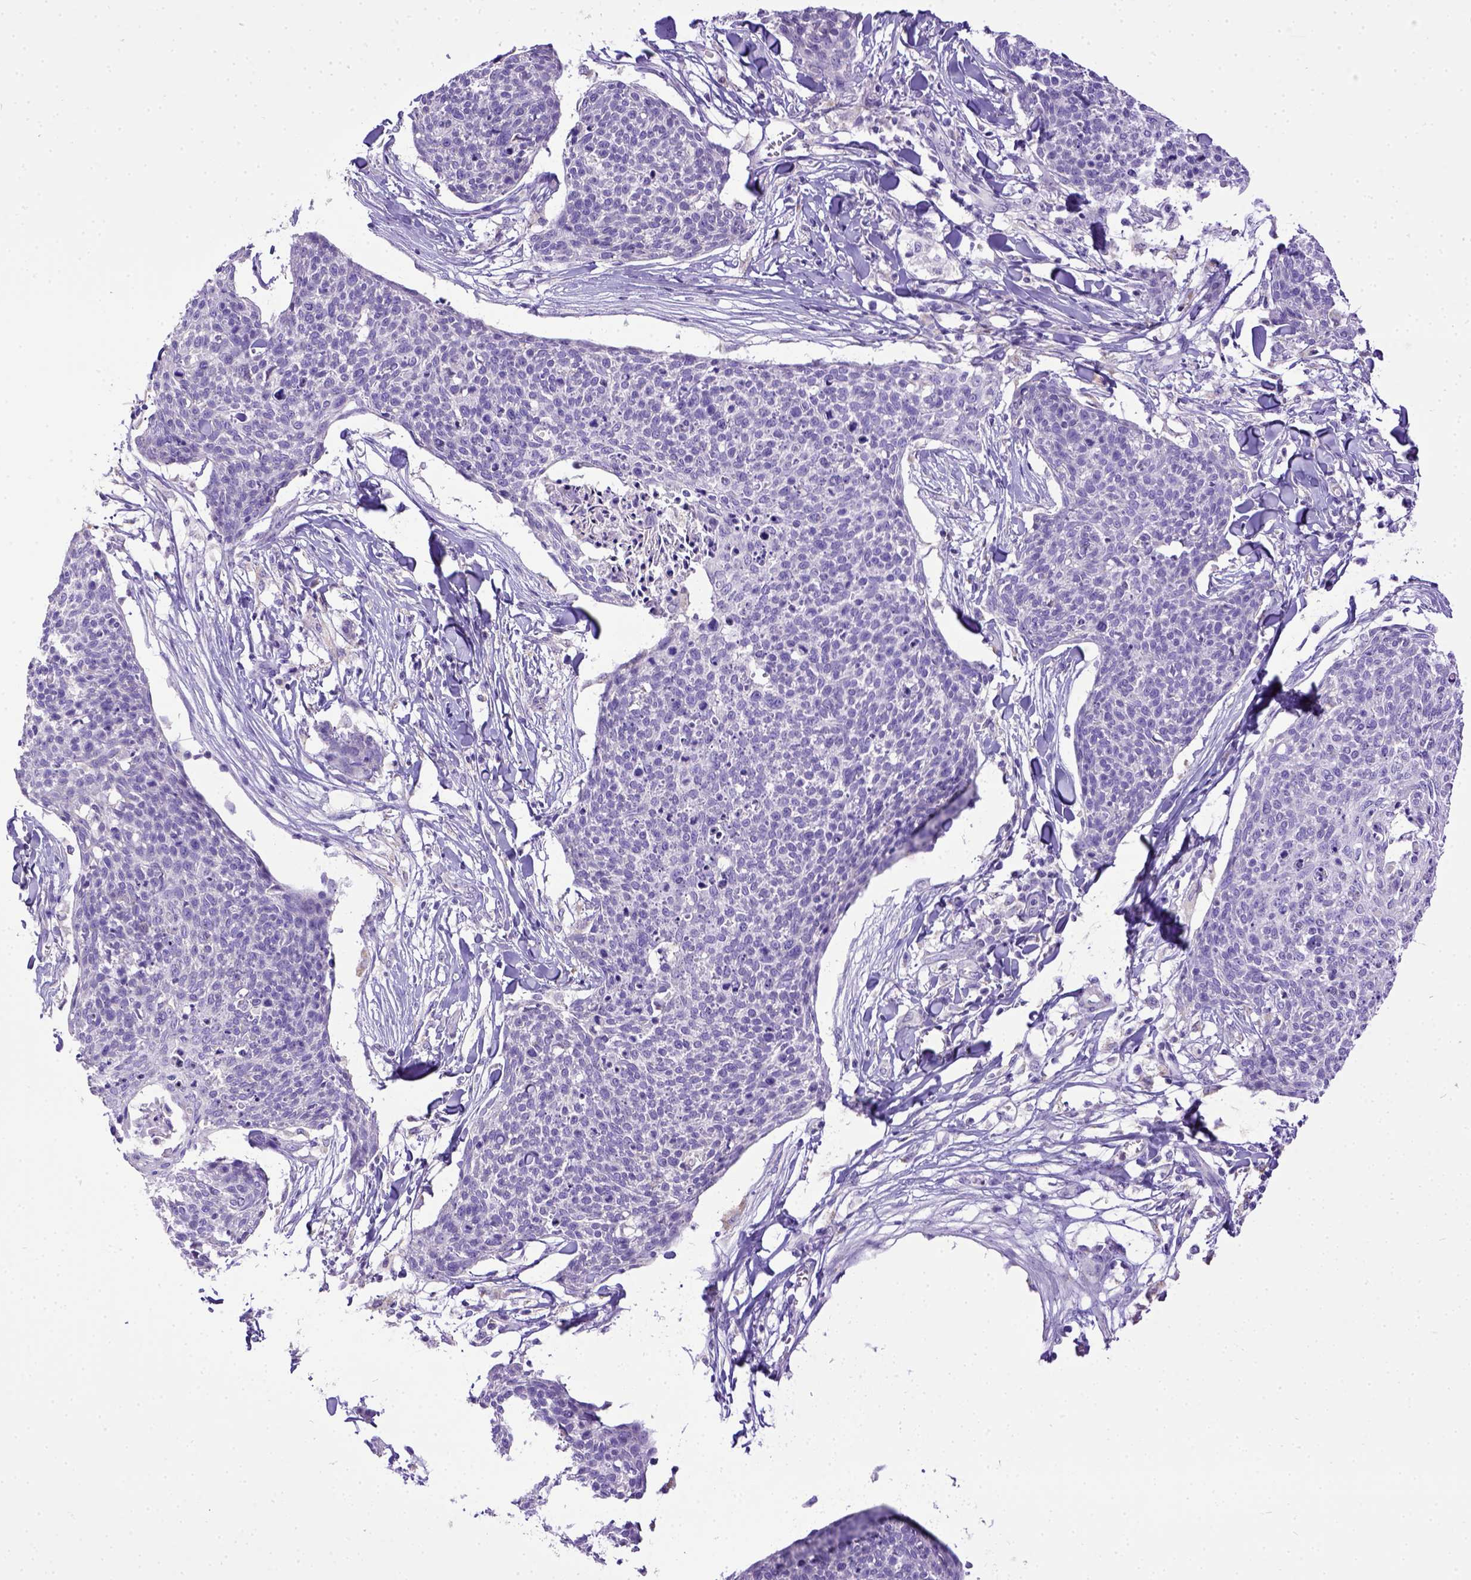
{"staining": {"intensity": "negative", "quantity": "none", "location": "none"}, "tissue": "skin cancer", "cell_type": "Tumor cells", "image_type": "cancer", "snomed": [{"axis": "morphology", "description": "Squamous cell carcinoma, NOS"}, {"axis": "topography", "description": "Skin"}, {"axis": "topography", "description": "Vulva"}], "caption": "Squamous cell carcinoma (skin) stained for a protein using immunohistochemistry displays no positivity tumor cells.", "gene": "SPEF1", "patient": {"sex": "female", "age": 75}}